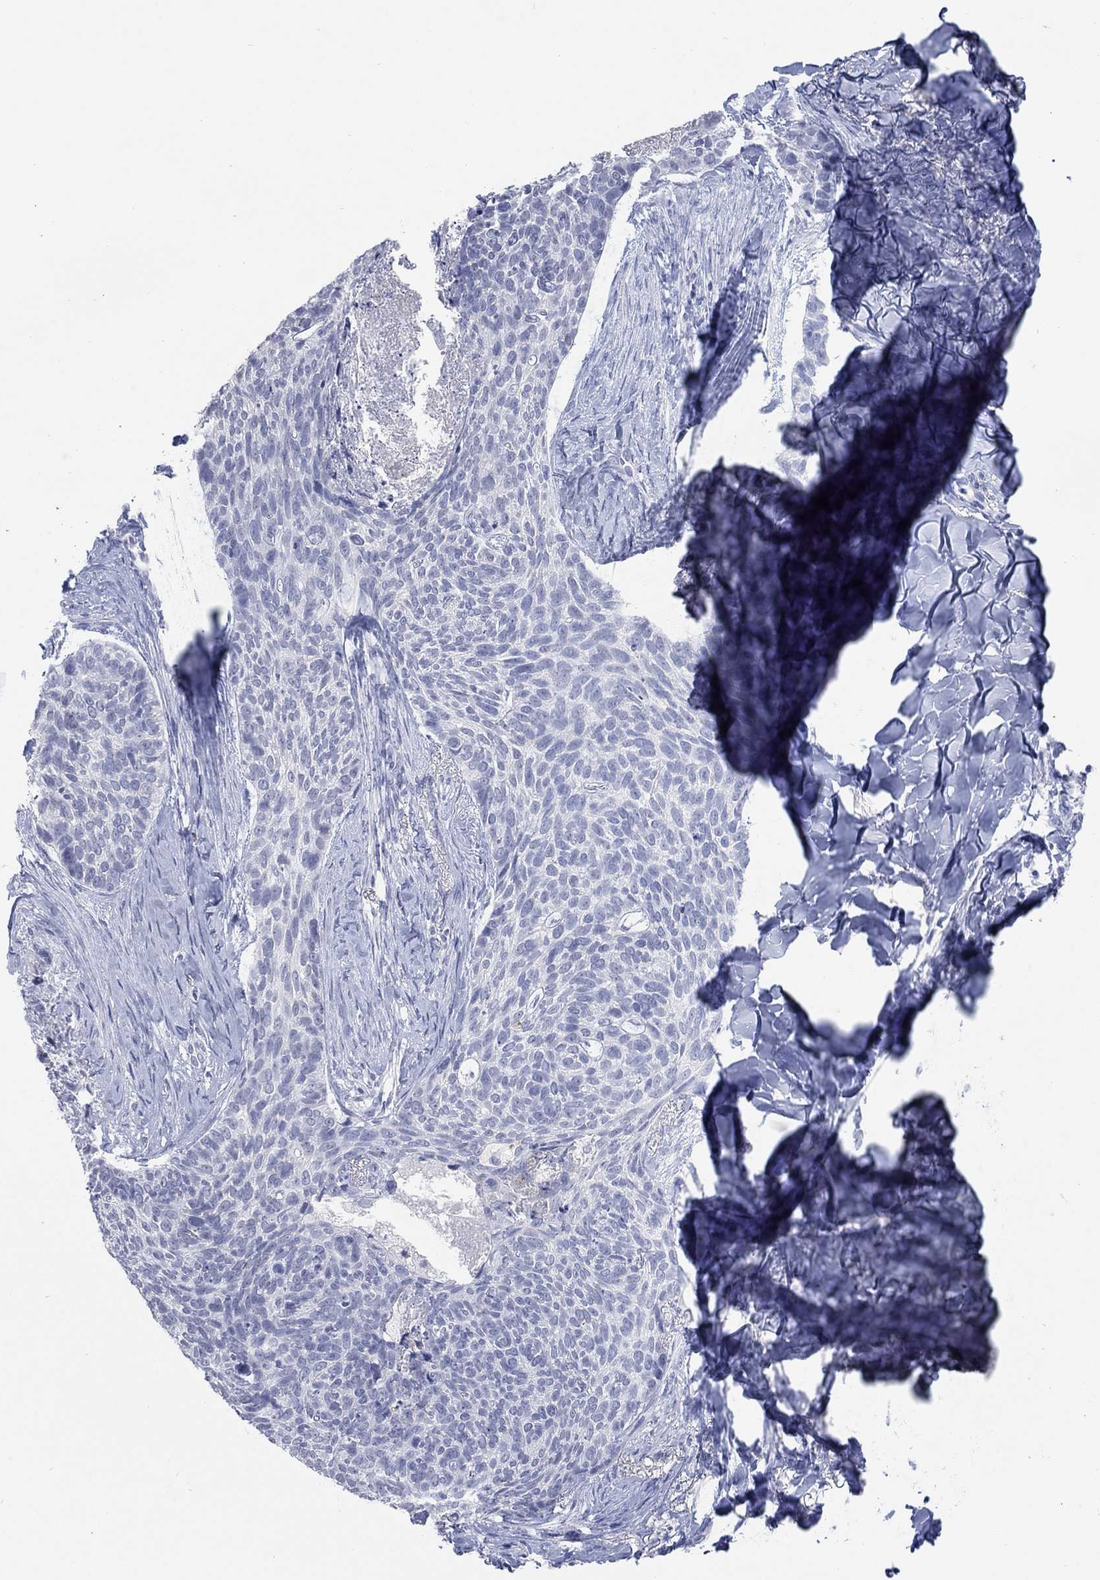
{"staining": {"intensity": "negative", "quantity": "none", "location": "none"}, "tissue": "skin cancer", "cell_type": "Tumor cells", "image_type": "cancer", "snomed": [{"axis": "morphology", "description": "Basal cell carcinoma"}, {"axis": "topography", "description": "Skin"}], "caption": "Tumor cells are negative for protein expression in human basal cell carcinoma (skin).", "gene": "ATP6V1G2", "patient": {"sex": "female", "age": 69}}